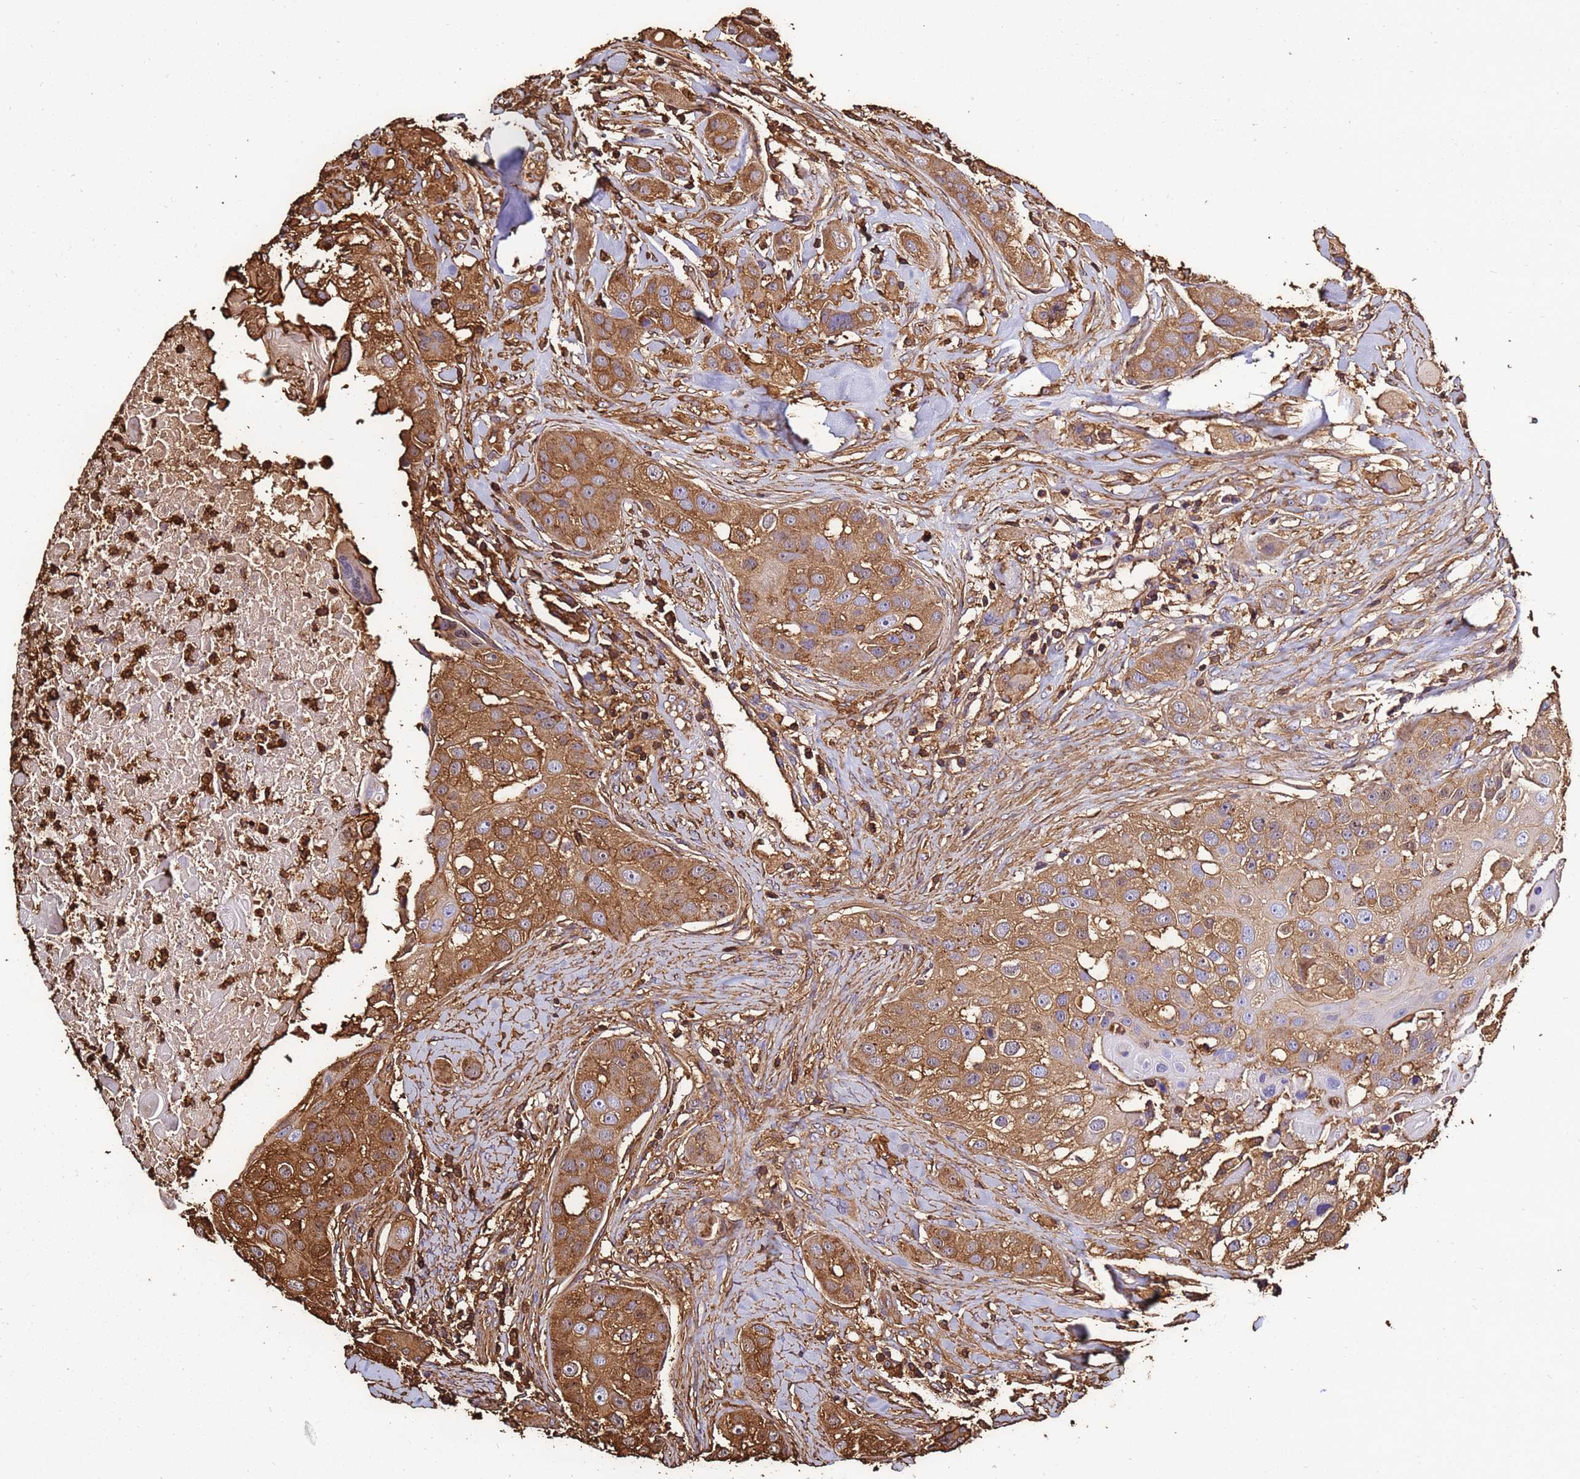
{"staining": {"intensity": "strong", "quantity": ">75%", "location": "cytoplasmic/membranous"}, "tissue": "head and neck cancer", "cell_type": "Tumor cells", "image_type": "cancer", "snomed": [{"axis": "morphology", "description": "Normal tissue, NOS"}, {"axis": "morphology", "description": "Squamous cell carcinoma, NOS"}, {"axis": "topography", "description": "Skeletal muscle"}, {"axis": "topography", "description": "Head-Neck"}], "caption": "Brown immunohistochemical staining in human head and neck cancer (squamous cell carcinoma) shows strong cytoplasmic/membranous staining in approximately >75% of tumor cells.", "gene": "ACTB", "patient": {"sex": "male", "age": 51}}